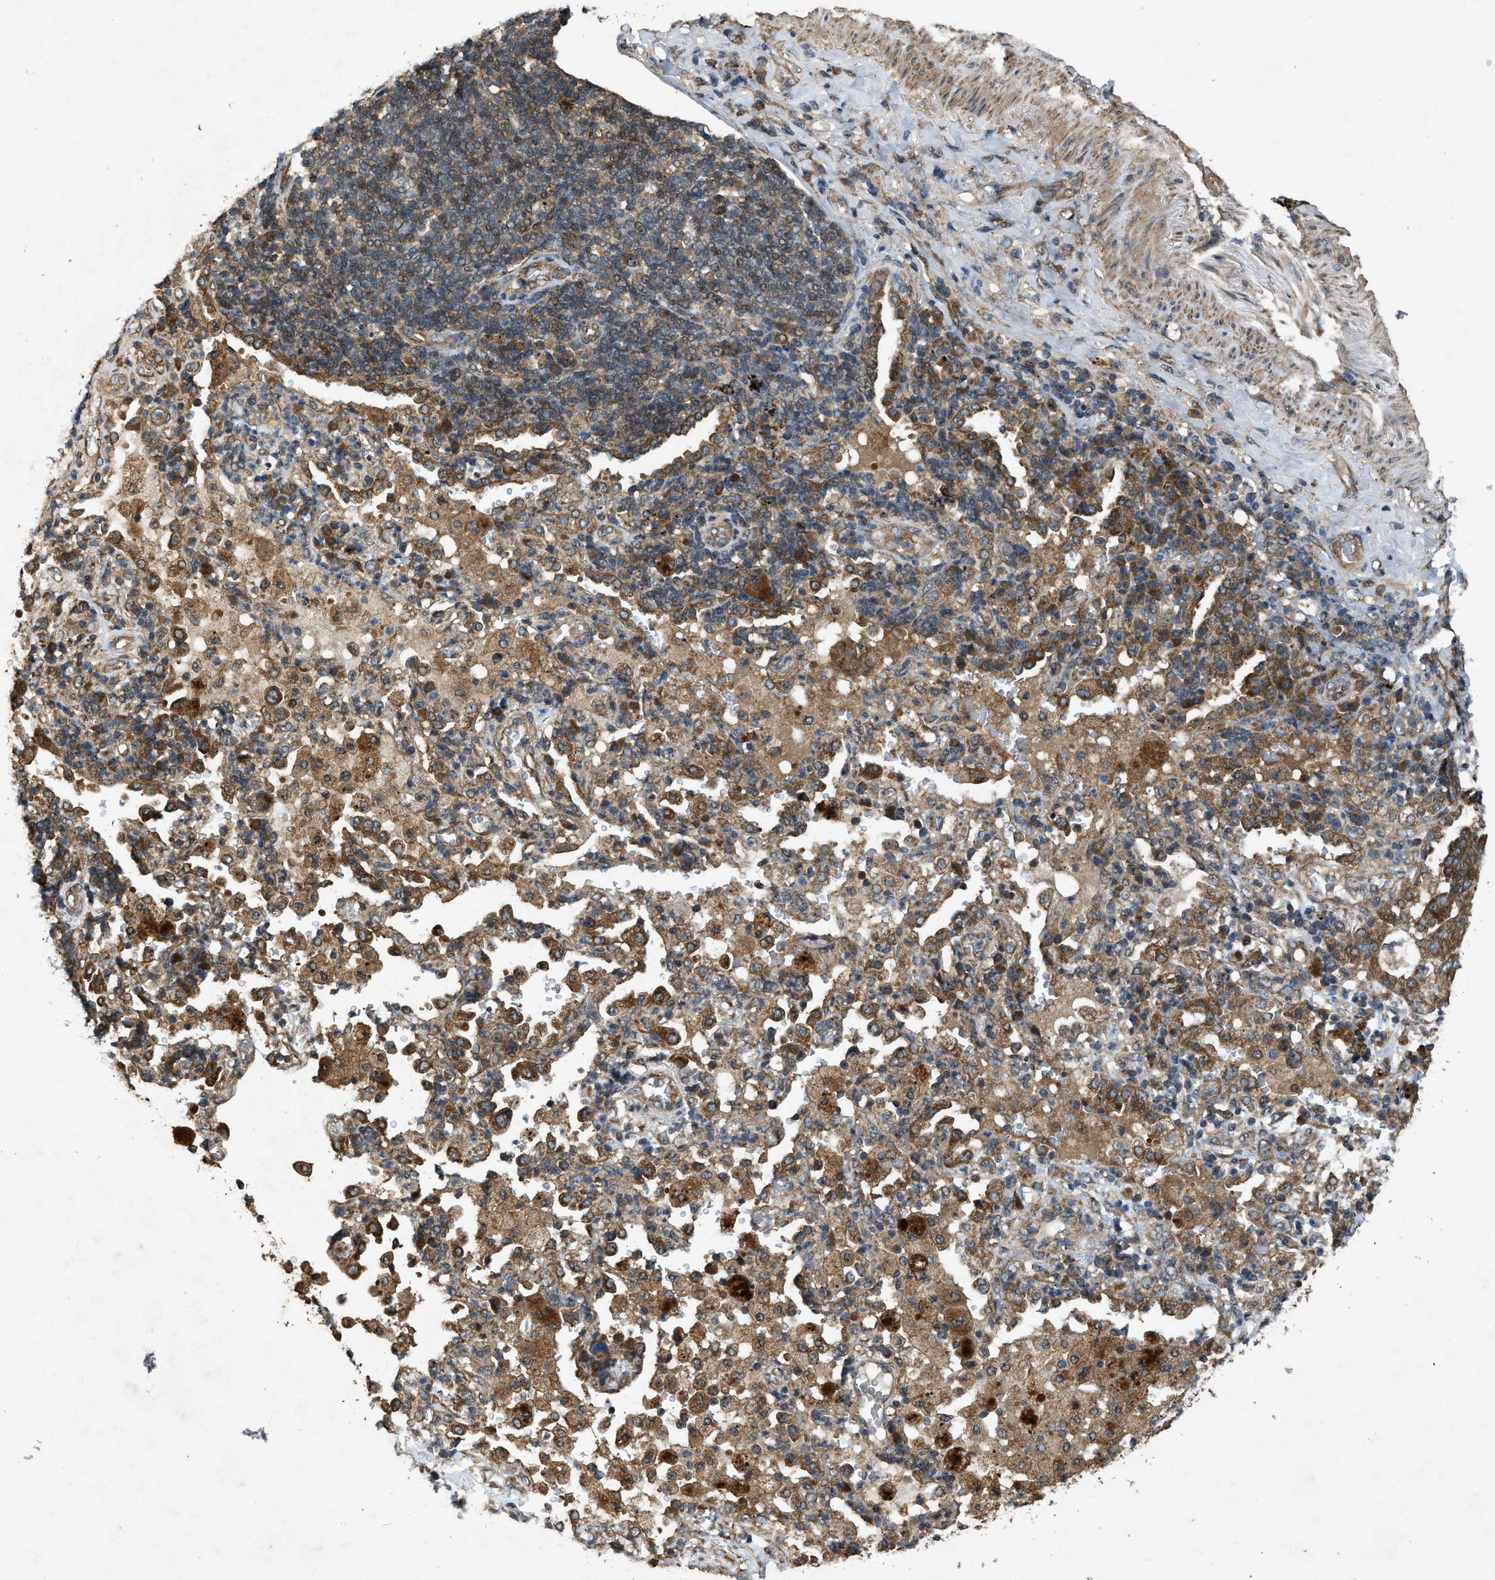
{"staining": {"intensity": "weak", "quantity": ">75%", "location": "cytoplasmic/membranous"}, "tissue": "lung cancer", "cell_type": "Tumor cells", "image_type": "cancer", "snomed": [{"axis": "morphology", "description": "Adenocarcinoma, NOS"}, {"axis": "topography", "description": "Lung"}], "caption": "Human lung cancer stained with a protein marker exhibits weak staining in tumor cells.", "gene": "PDP2", "patient": {"sex": "male", "age": 64}}